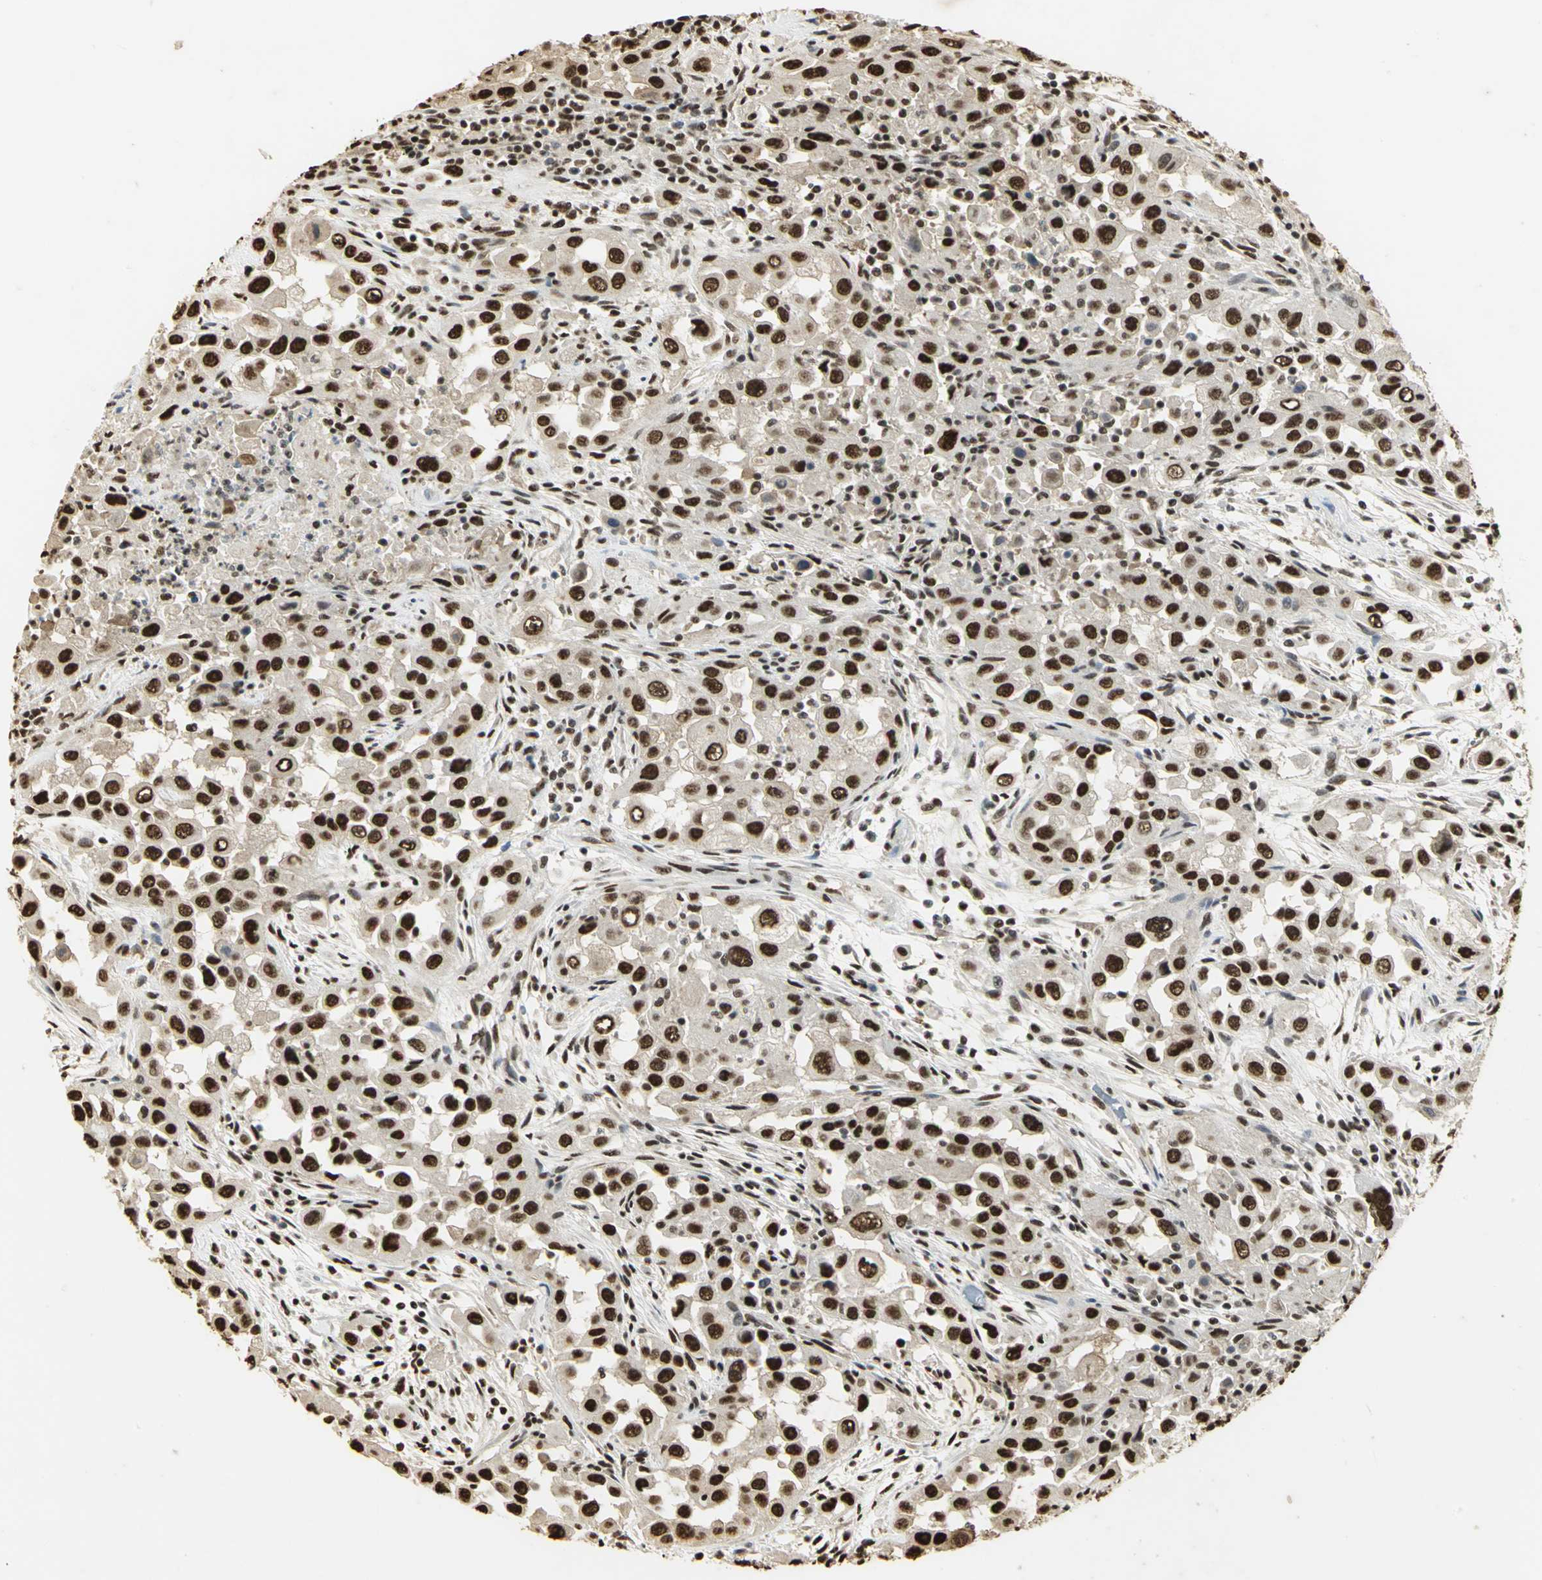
{"staining": {"intensity": "strong", "quantity": ">75%", "location": "cytoplasmic/membranous,nuclear"}, "tissue": "head and neck cancer", "cell_type": "Tumor cells", "image_type": "cancer", "snomed": [{"axis": "morphology", "description": "Carcinoma, NOS"}, {"axis": "topography", "description": "Head-Neck"}], "caption": "This photomicrograph exhibits IHC staining of human head and neck cancer (carcinoma), with high strong cytoplasmic/membranous and nuclear staining in about >75% of tumor cells.", "gene": "SET", "patient": {"sex": "male", "age": 87}}